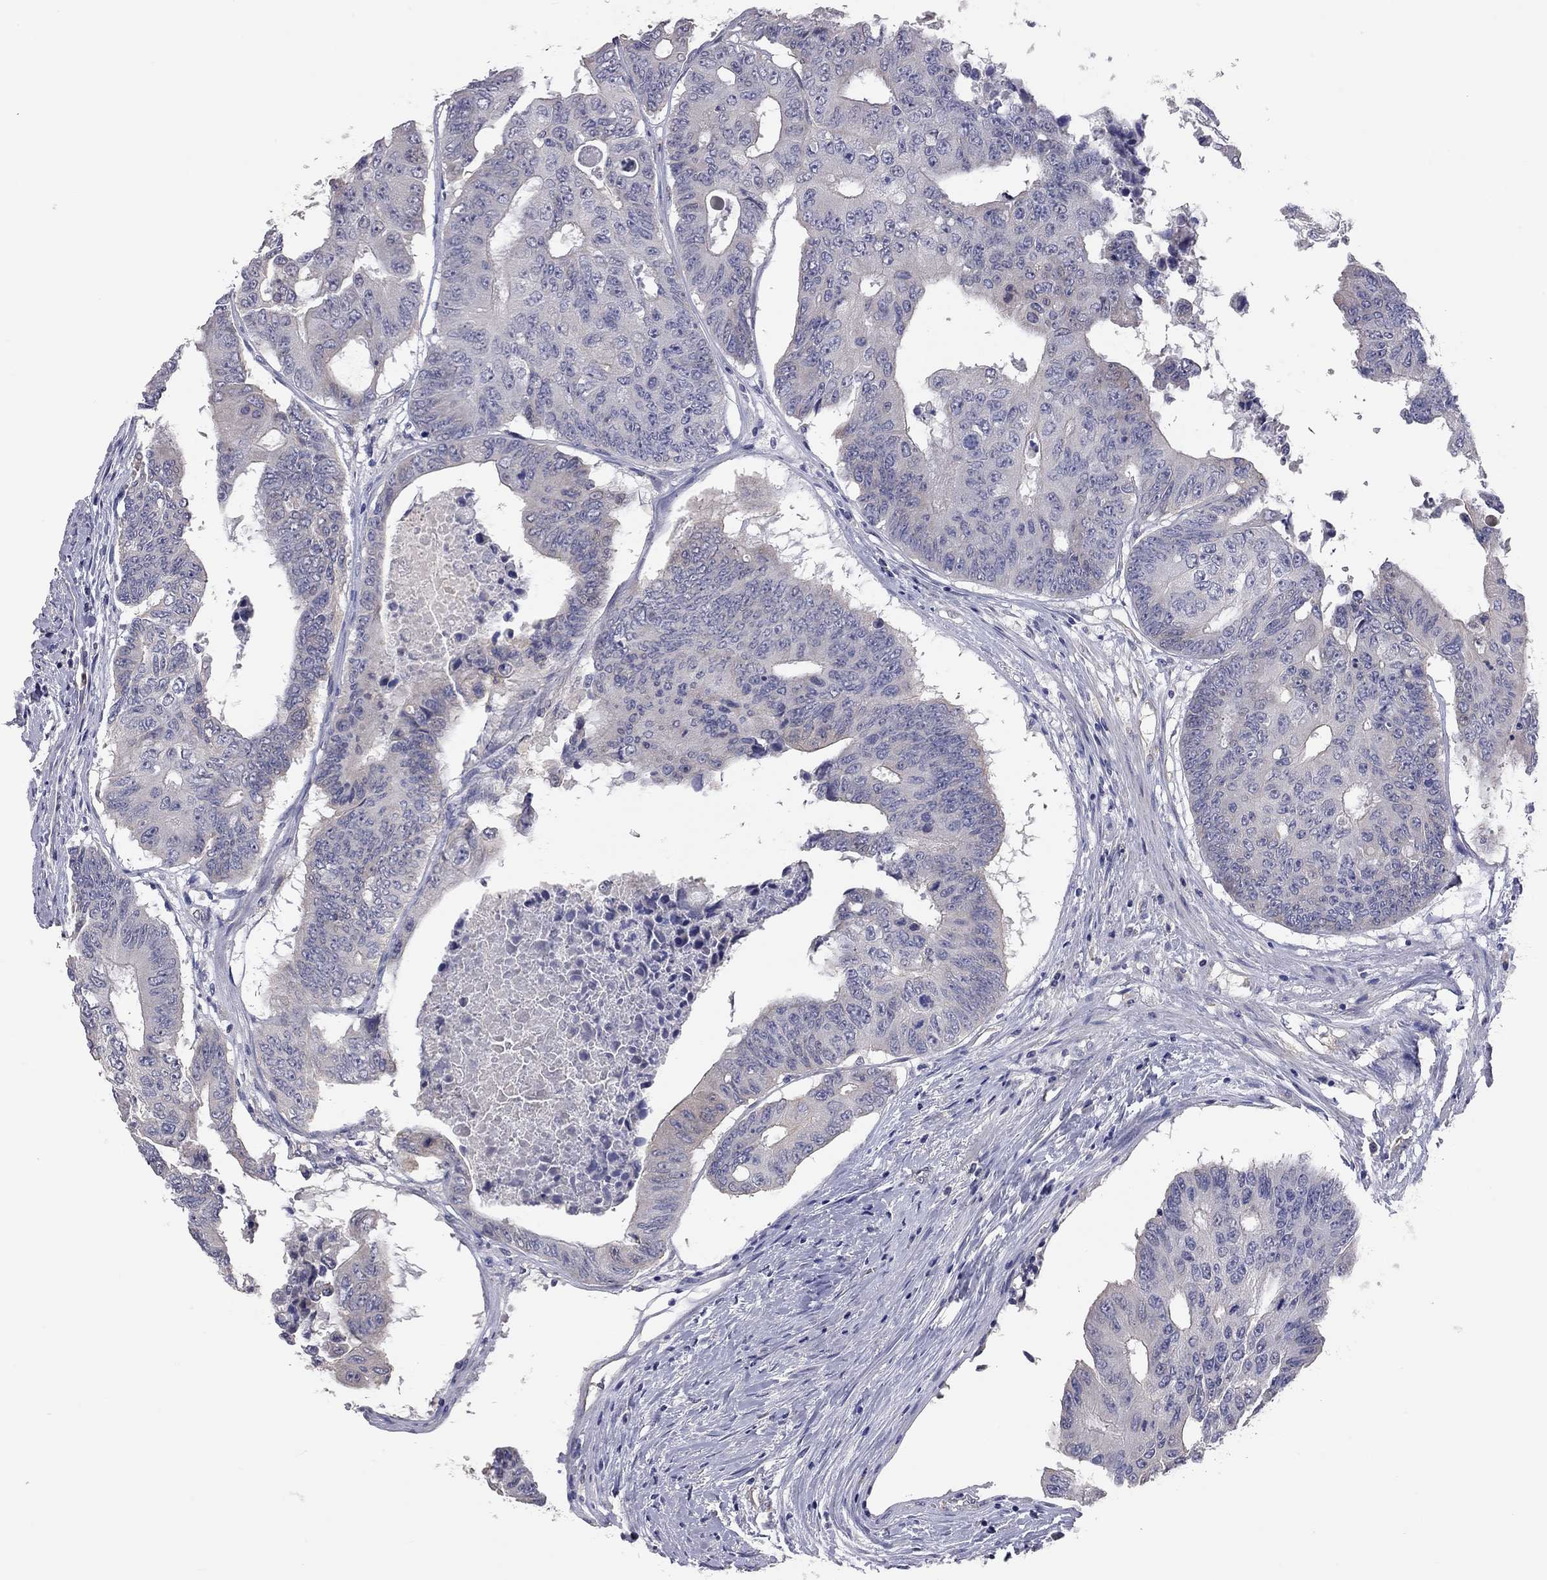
{"staining": {"intensity": "negative", "quantity": "none", "location": "none"}, "tissue": "colorectal cancer", "cell_type": "Tumor cells", "image_type": "cancer", "snomed": [{"axis": "morphology", "description": "Adenocarcinoma, NOS"}, {"axis": "topography", "description": "Rectum"}], "caption": "A high-resolution photomicrograph shows IHC staining of colorectal cancer, which displays no significant staining in tumor cells.", "gene": "KCNB1", "patient": {"sex": "male", "age": 59}}